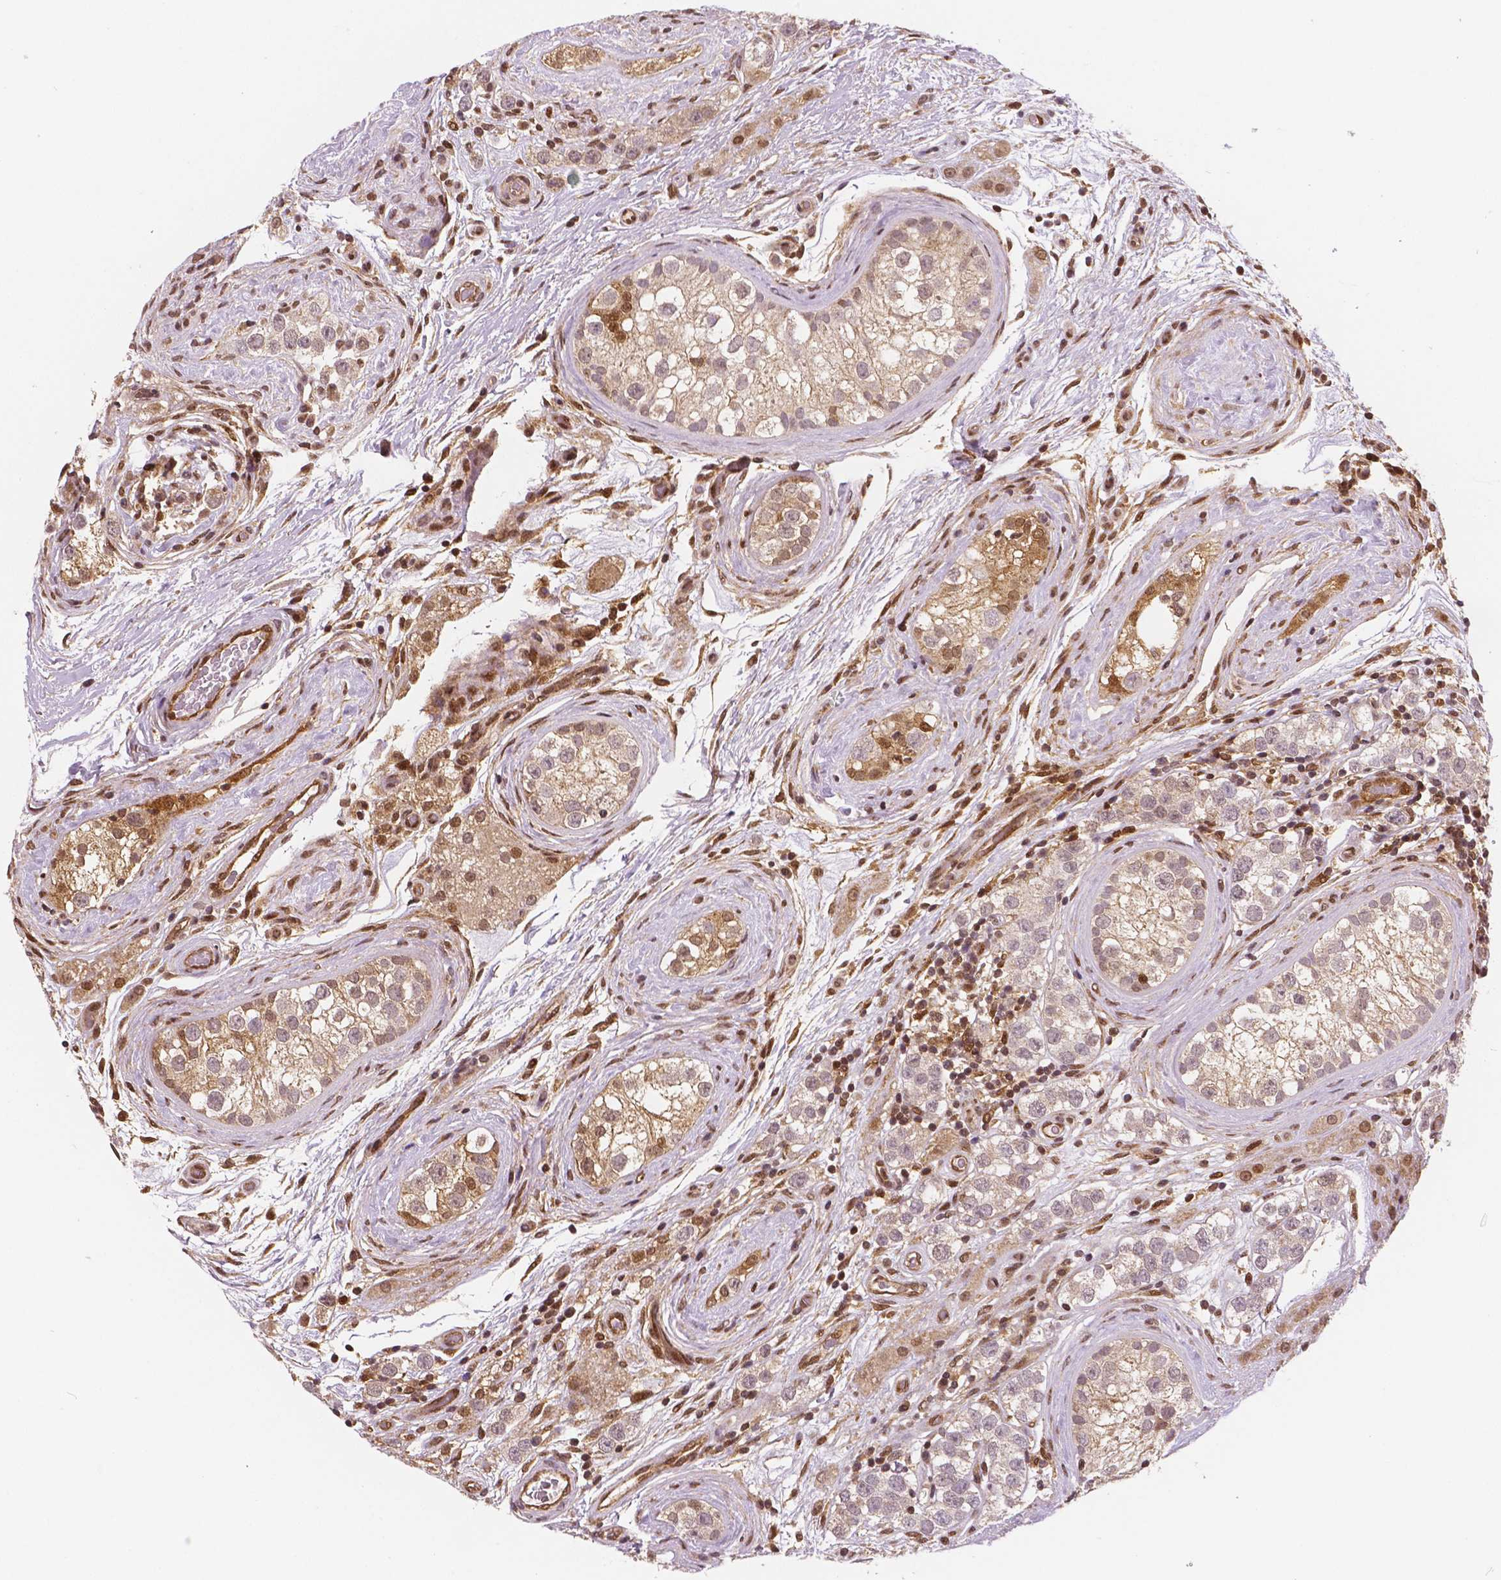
{"staining": {"intensity": "weak", "quantity": "25%-75%", "location": "cytoplasmic/membranous"}, "tissue": "testis cancer", "cell_type": "Tumor cells", "image_type": "cancer", "snomed": [{"axis": "morphology", "description": "Seminoma, NOS"}, {"axis": "topography", "description": "Testis"}], "caption": "This is a photomicrograph of immunohistochemistry staining of testis cancer (seminoma), which shows weak expression in the cytoplasmic/membranous of tumor cells.", "gene": "STAT3", "patient": {"sex": "male", "age": 34}}